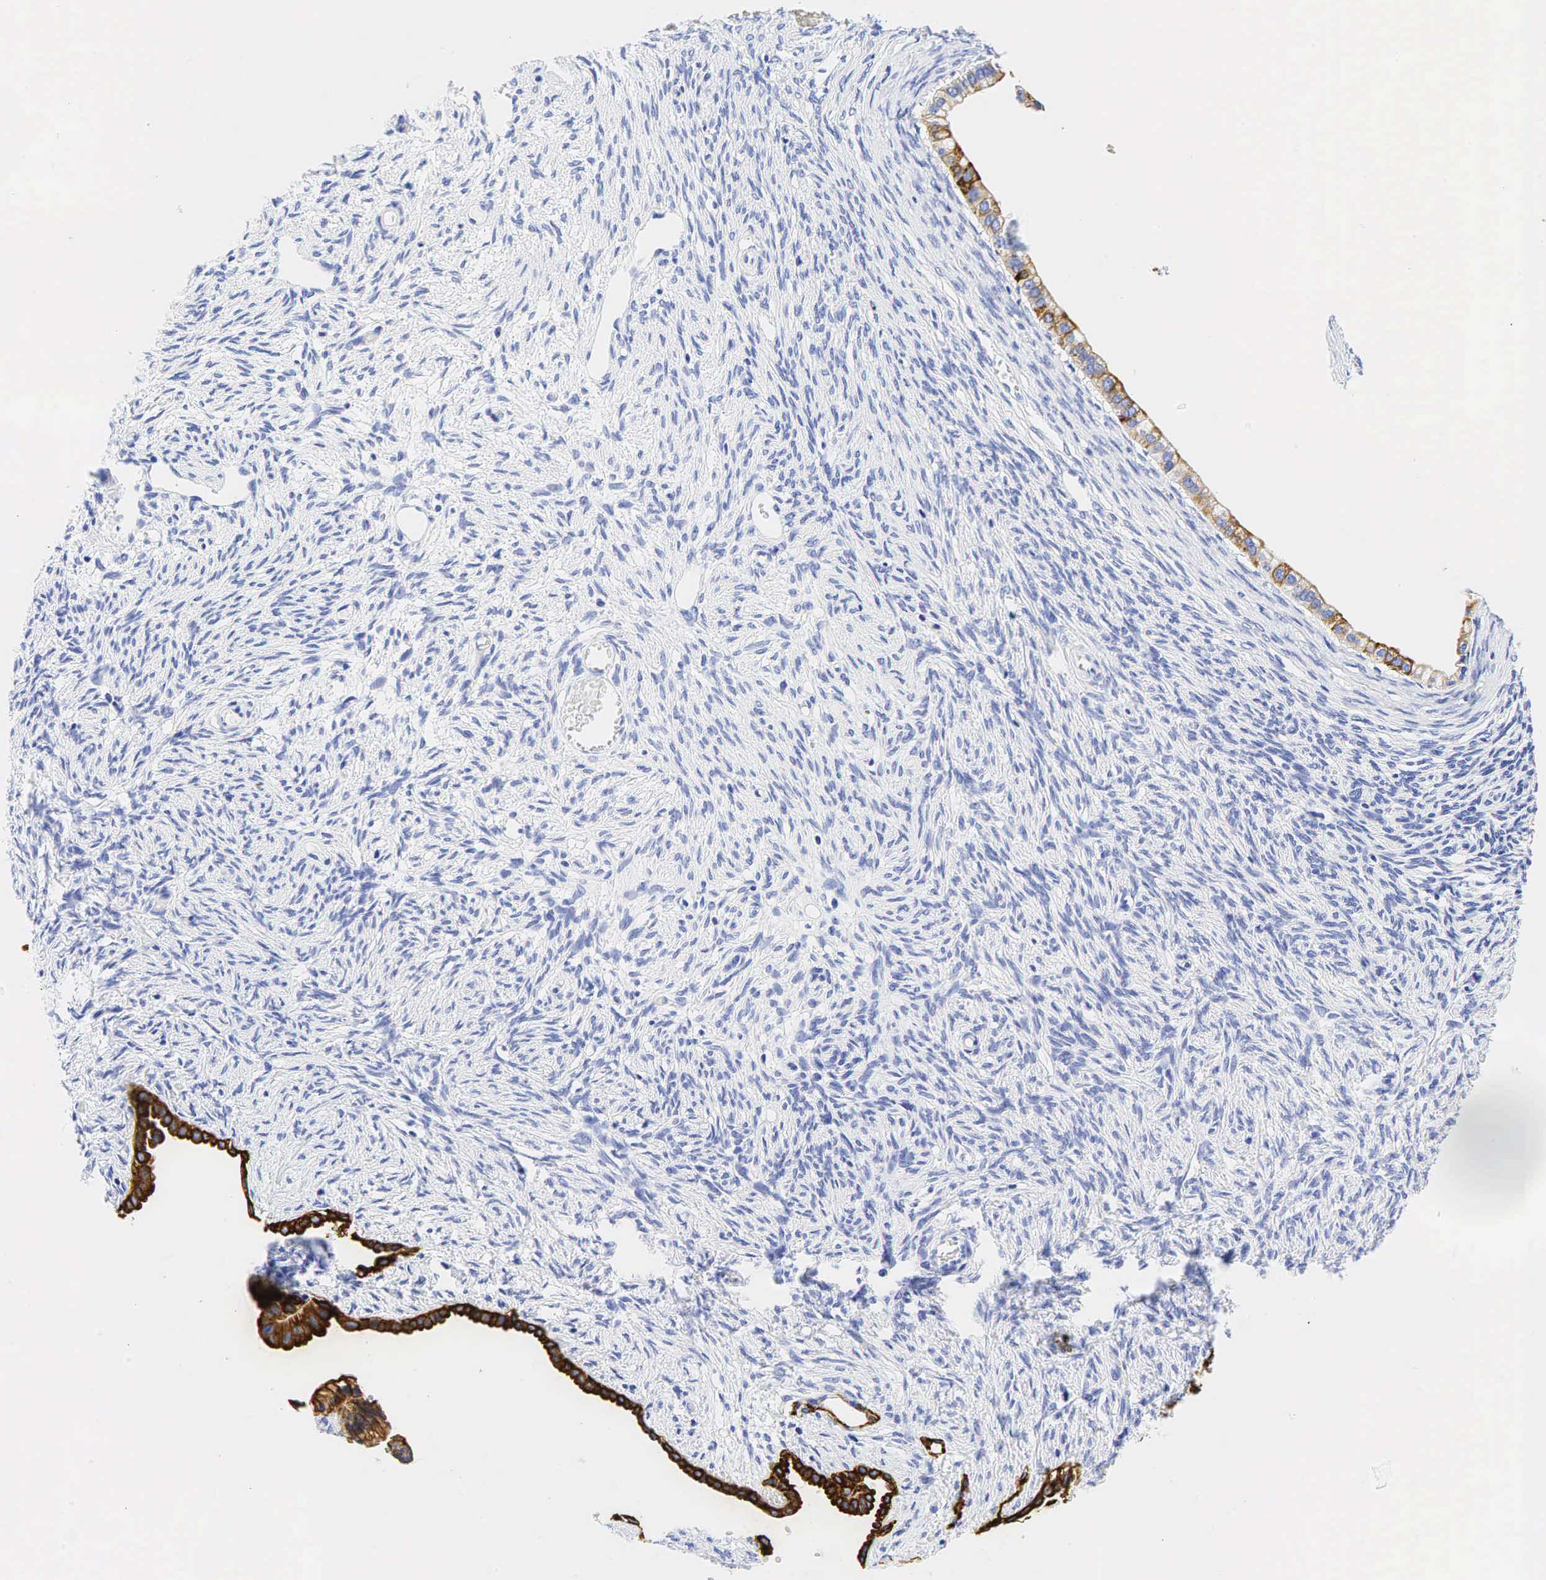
{"staining": {"intensity": "strong", "quantity": ">75%", "location": "cytoplasmic/membranous"}, "tissue": "ovarian cancer", "cell_type": "Tumor cells", "image_type": "cancer", "snomed": [{"axis": "morphology", "description": "Cystadenocarcinoma, mucinous, NOS"}, {"axis": "topography", "description": "Ovary"}], "caption": "This is an image of immunohistochemistry staining of ovarian cancer, which shows strong expression in the cytoplasmic/membranous of tumor cells.", "gene": "KRT7", "patient": {"sex": "female", "age": 57}}